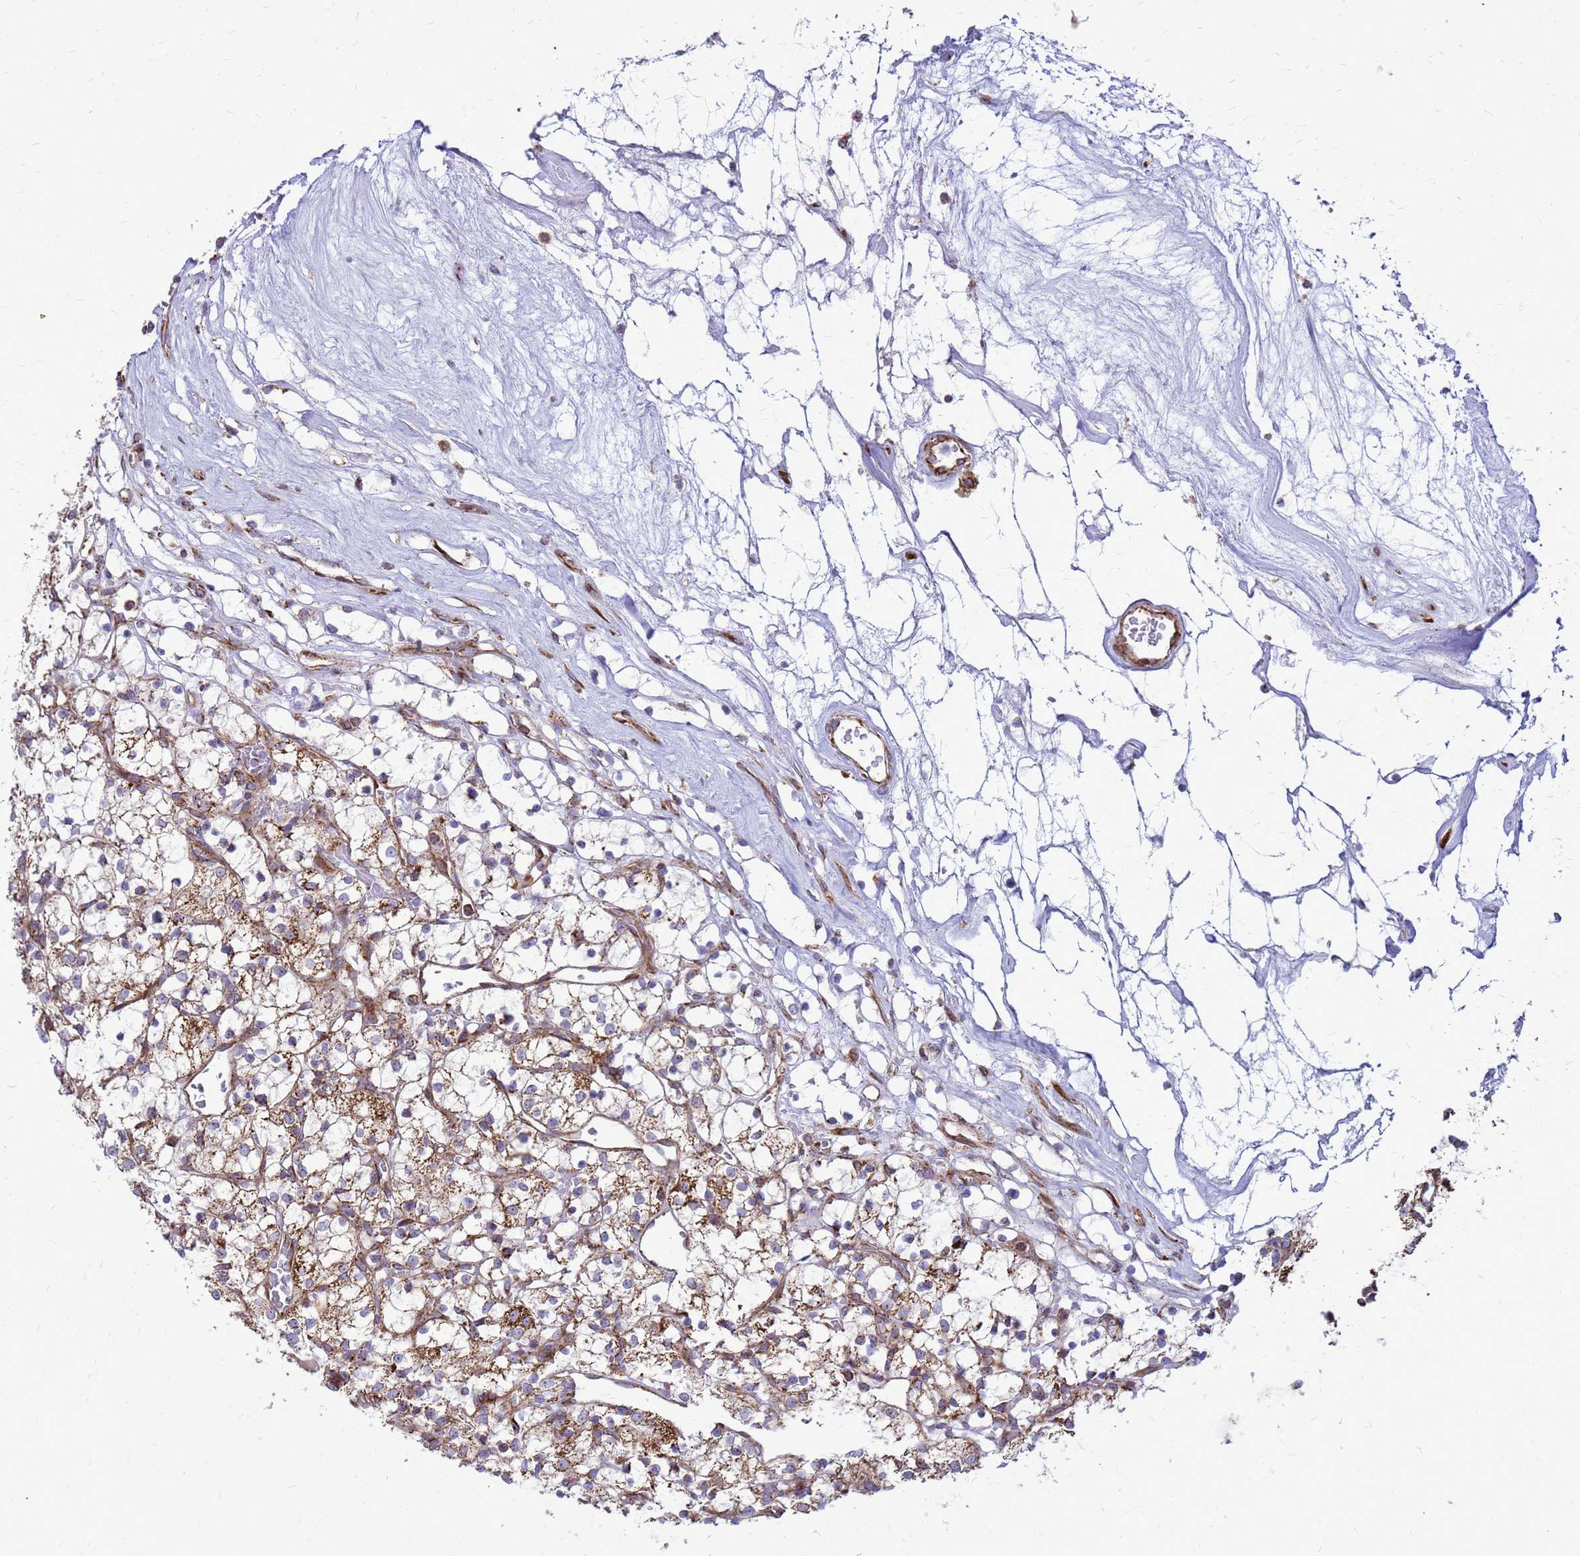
{"staining": {"intensity": "moderate", "quantity": "<25%", "location": "cytoplasmic/membranous"}, "tissue": "renal cancer", "cell_type": "Tumor cells", "image_type": "cancer", "snomed": [{"axis": "morphology", "description": "Adenocarcinoma, NOS"}, {"axis": "topography", "description": "Kidney"}], "caption": "Immunohistochemical staining of human renal adenocarcinoma exhibits moderate cytoplasmic/membranous protein positivity in about <25% of tumor cells.", "gene": "FSTL4", "patient": {"sex": "female", "age": 69}}